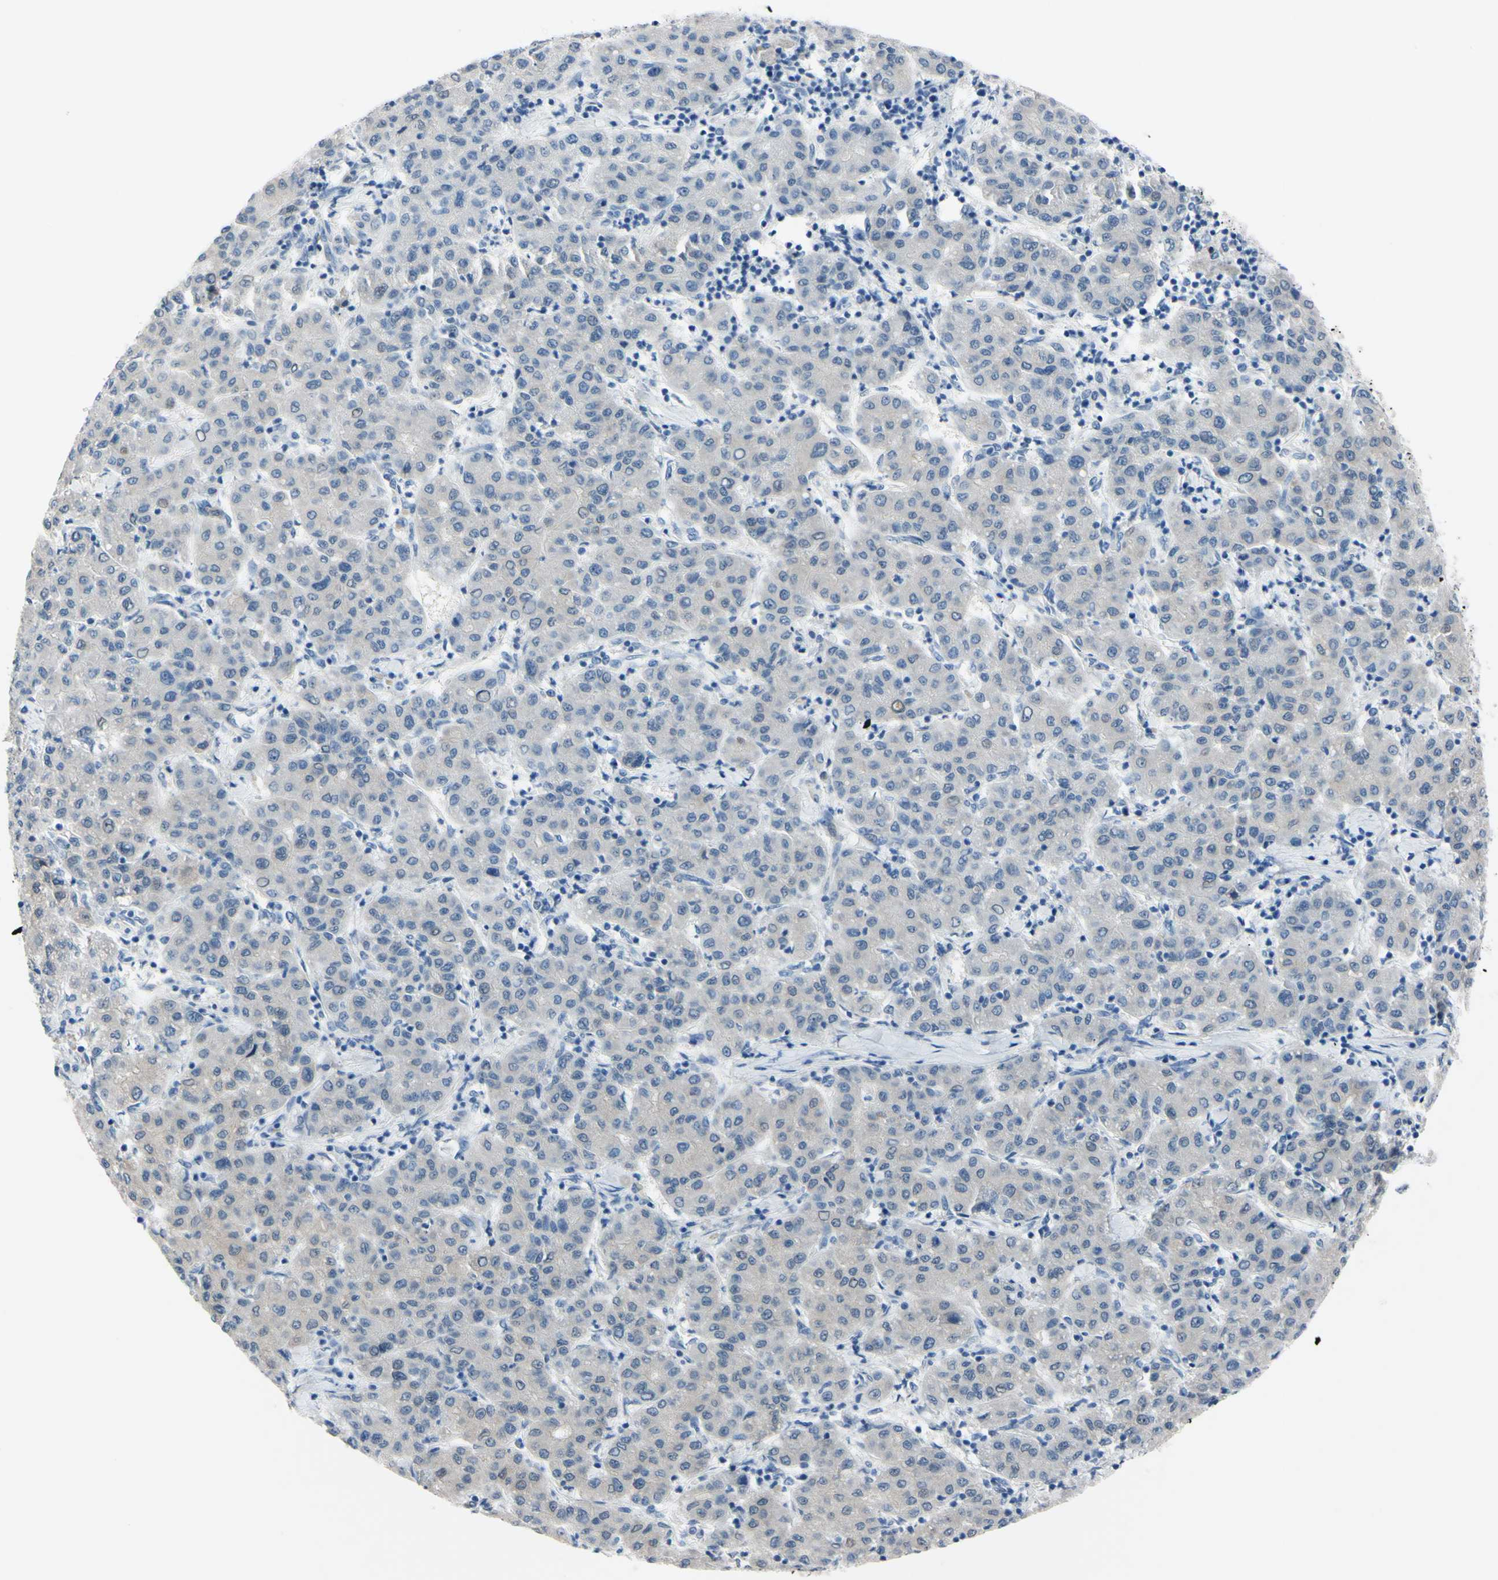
{"staining": {"intensity": "weak", "quantity": "25%-75%", "location": "cytoplasmic/membranous"}, "tissue": "liver cancer", "cell_type": "Tumor cells", "image_type": "cancer", "snomed": [{"axis": "morphology", "description": "Carcinoma, Hepatocellular, NOS"}, {"axis": "topography", "description": "Liver"}], "caption": "DAB immunohistochemical staining of human hepatocellular carcinoma (liver) exhibits weak cytoplasmic/membranous protein staining in about 25%-75% of tumor cells.", "gene": "NOL3", "patient": {"sex": "male", "age": 65}}